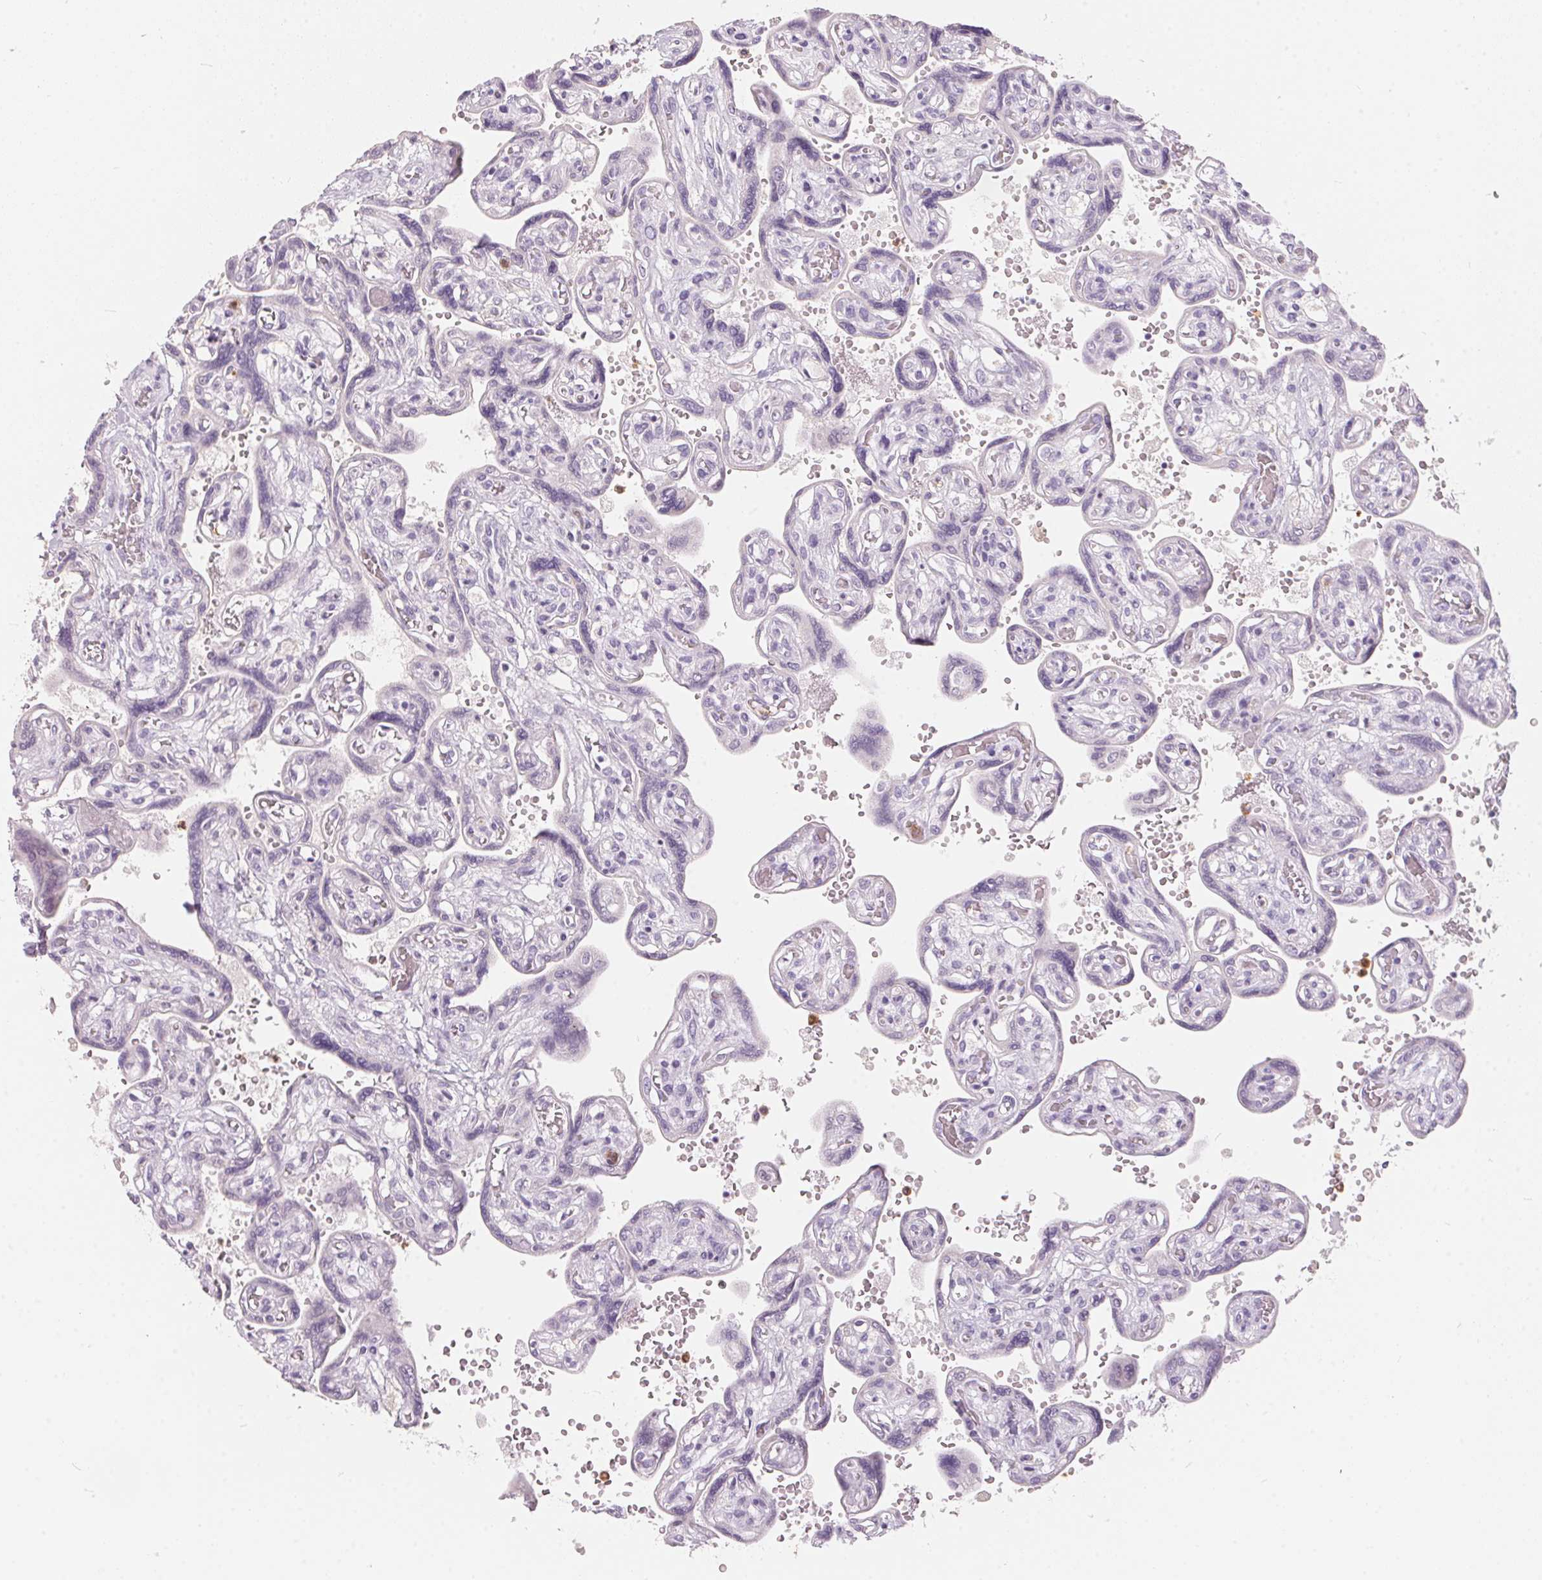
{"staining": {"intensity": "negative", "quantity": "none", "location": "none"}, "tissue": "placenta", "cell_type": "Decidual cells", "image_type": "normal", "snomed": [{"axis": "morphology", "description": "Normal tissue, NOS"}, {"axis": "topography", "description": "Placenta"}], "caption": "Decidual cells show no significant staining in unremarkable placenta.", "gene": "SERPINB1", "patient": {"sex": "female", "age": 32}}